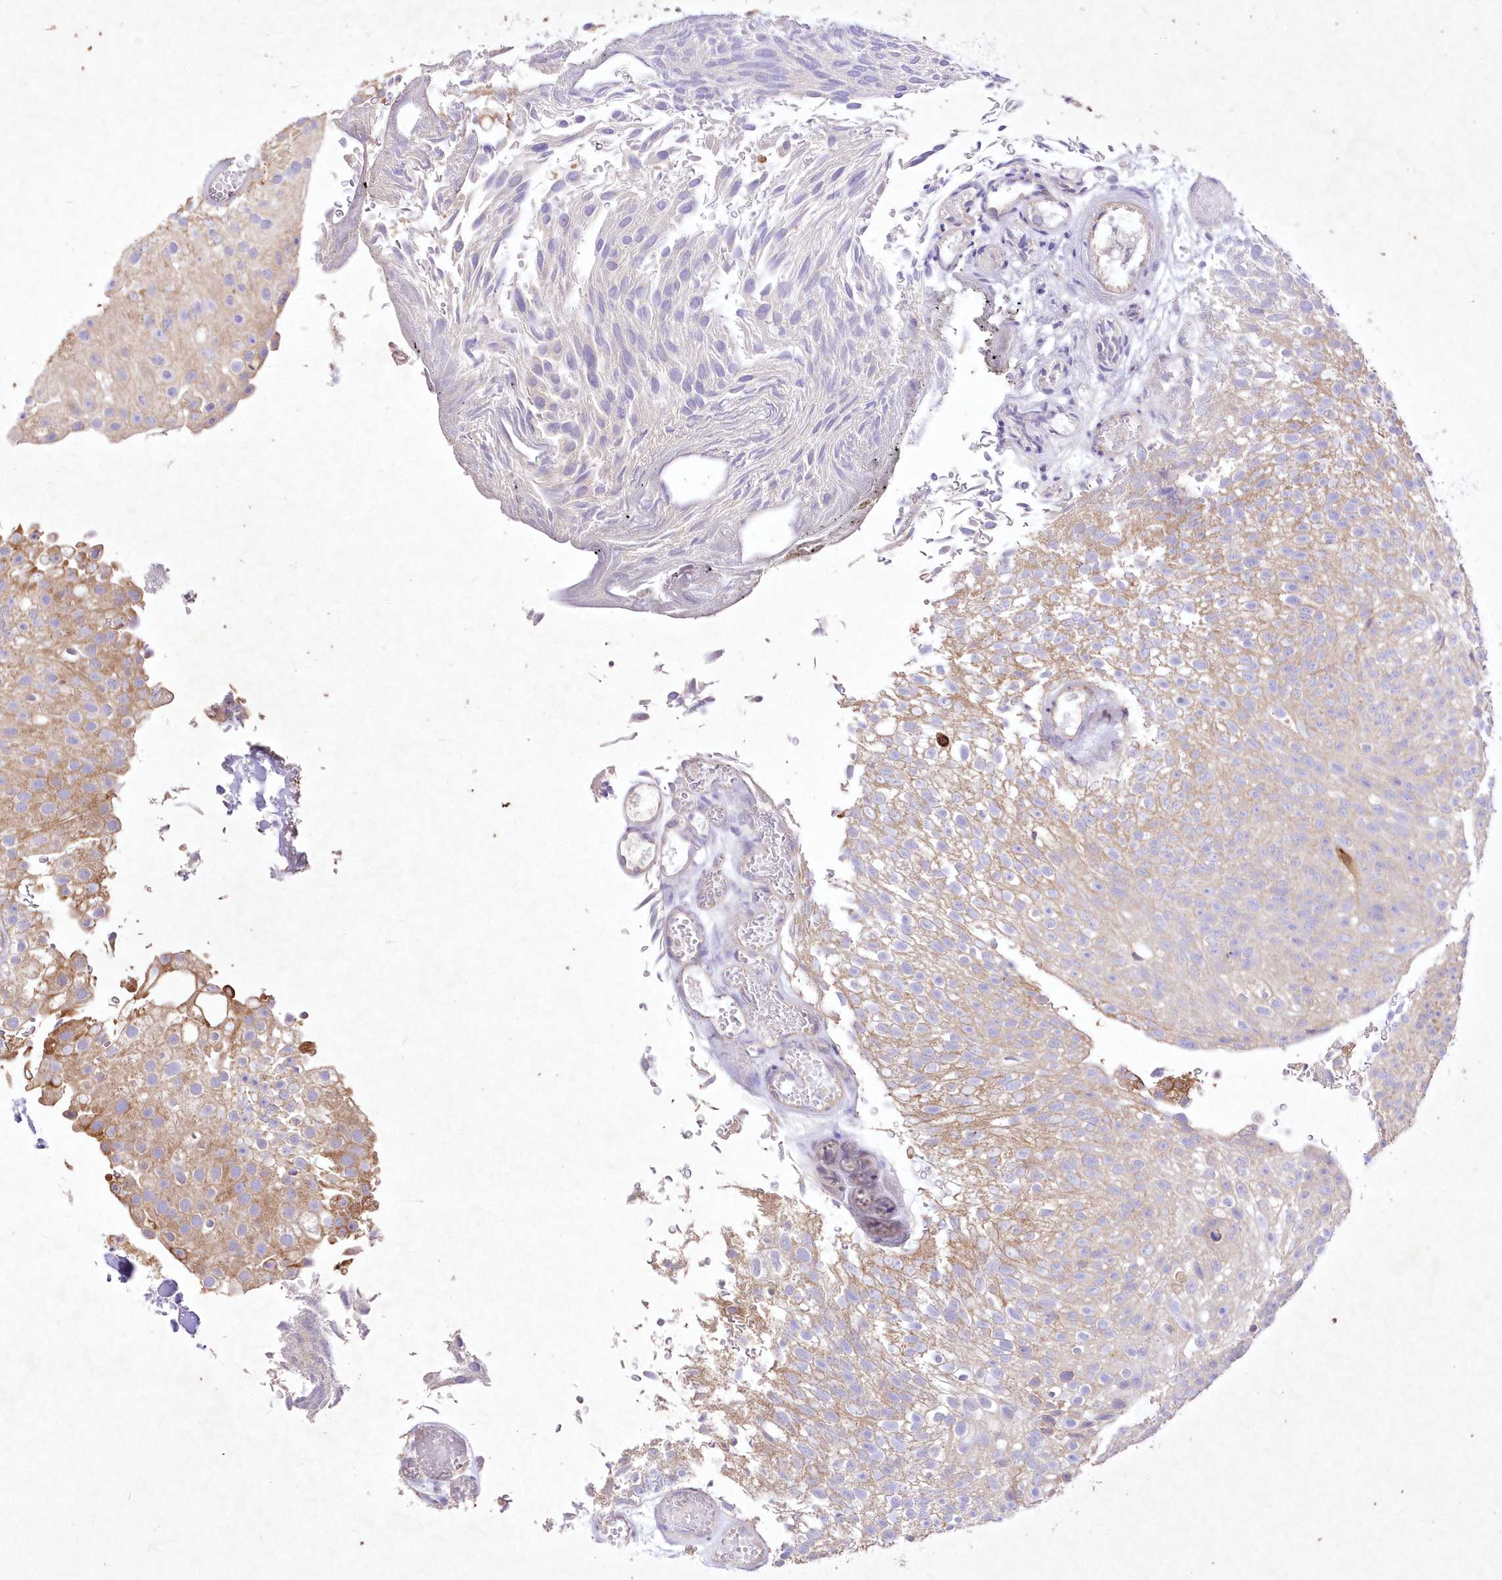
{"staining": {"intensity": "moderate", "quantity": "<25%", "location": "cytoplasmic/membranous"}, "tissue": "urothelial cancer", "cell_type": "Tumor cells", "image_type": "cancer", "snomed": [{"axis": "morphology", "description": "Urothelial carcinoma, Low grade"}, {"axis": "topography", "description": "Urinary bladder"}], "caption": "There is low levels of moderate cytoplasmic/membranous staining in tumor cells of urothelial carcinoma (low-grade), as demonstrated by immunohistochemical staining (brown color).", "gene": "ITSN2", "patient": {"sex": "male", "age": 78}}